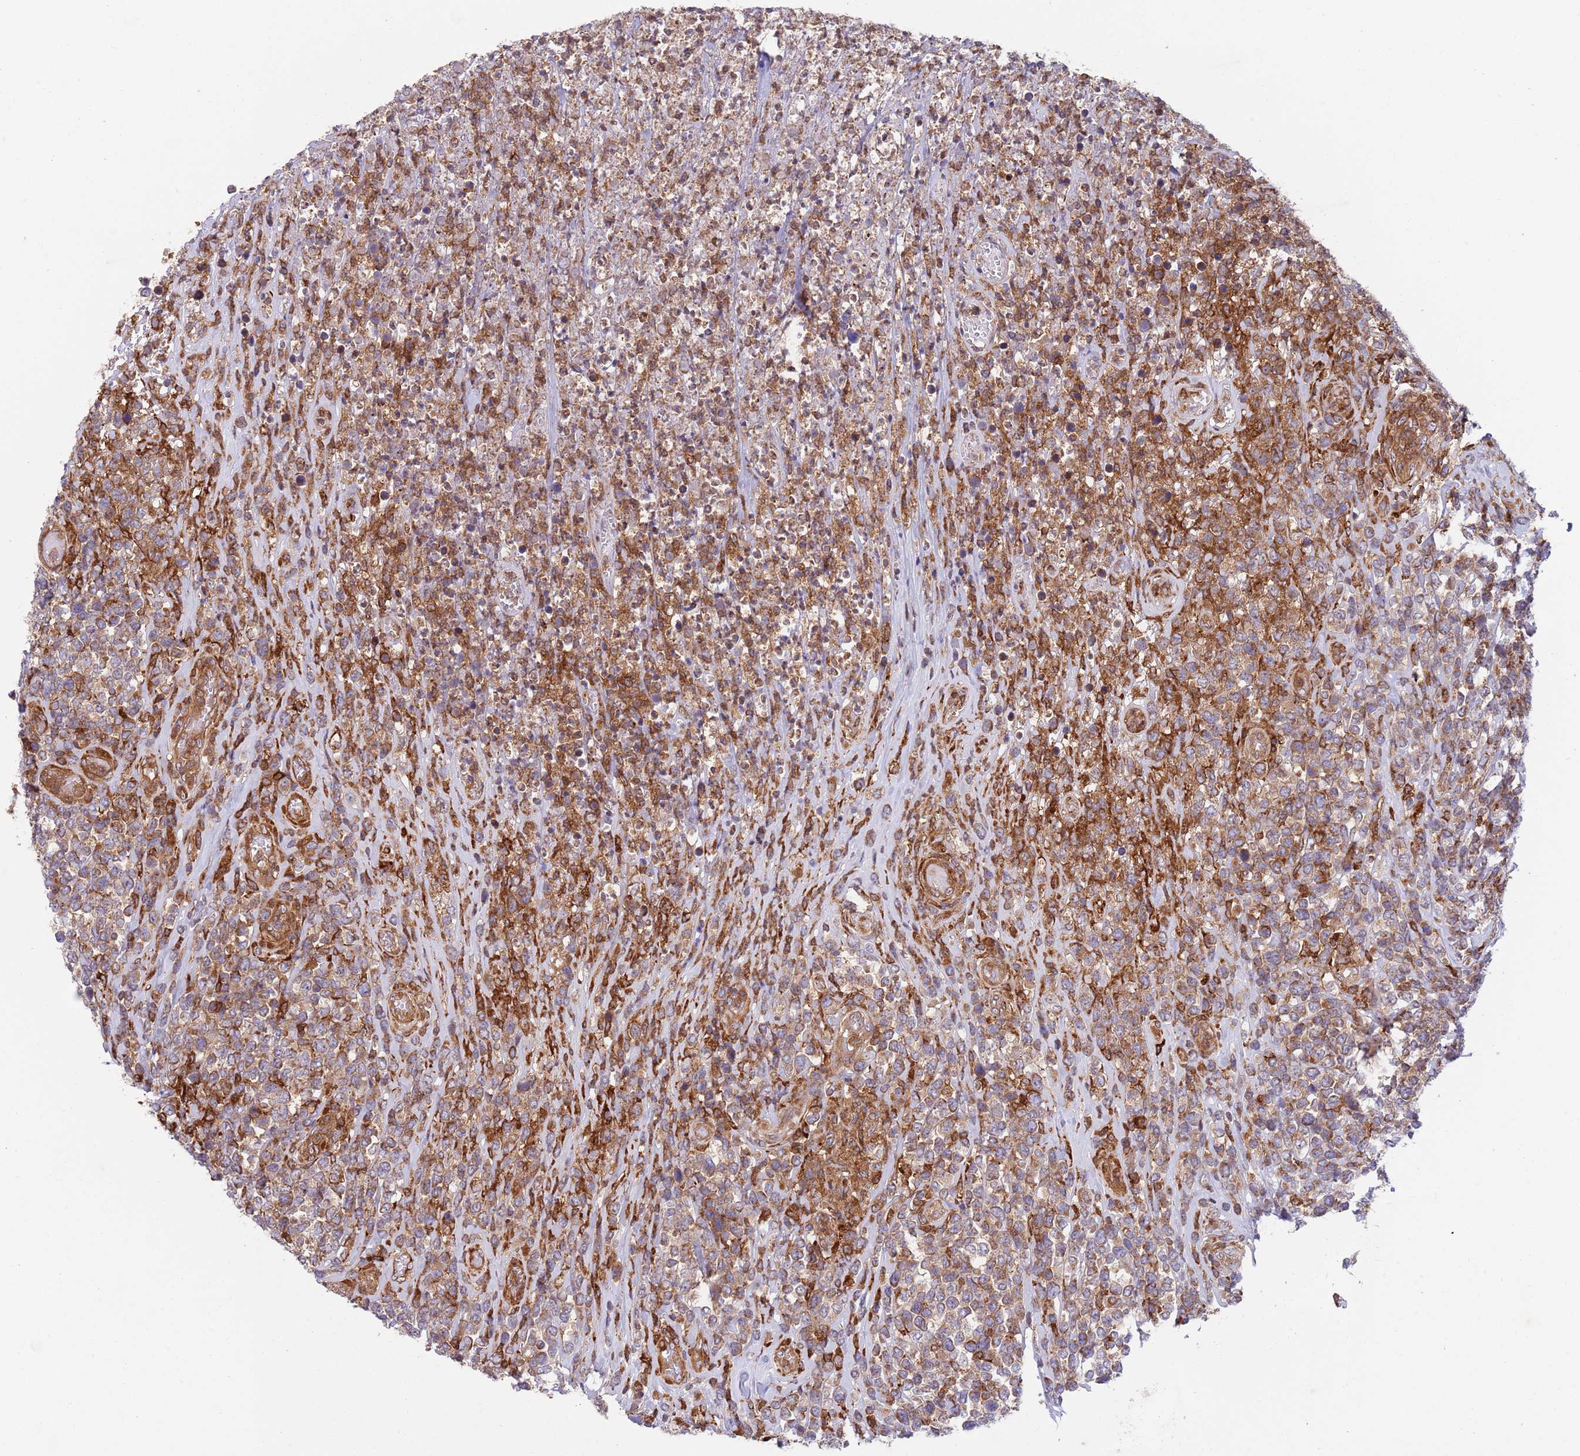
{"staining": {"intensity": "moderate", "quantity": ">75%", "location": "cytoplasmic/membranous"}, "tissue": "lymphoma", "cell_type": "Tumor cells", "image_type": "cancer", "snomed": [{"axis": "morphology", "description": "Malignant lymphoma, non-Hodgkin's type, High grade"}, {"axis": "topography", "description": "Soft tissue"}], "caption": "A high-resolution histopathology image shows immunohistochemistry (IHC) staining of malignant lymphoma, non-Hodgkin's type (high-grade), which shows moderate cytoplasmic/membranous positivity in about >75% of tumor cells.", "gene": "ZMYM5", "patient": {"sex": "female", "age": 56}}